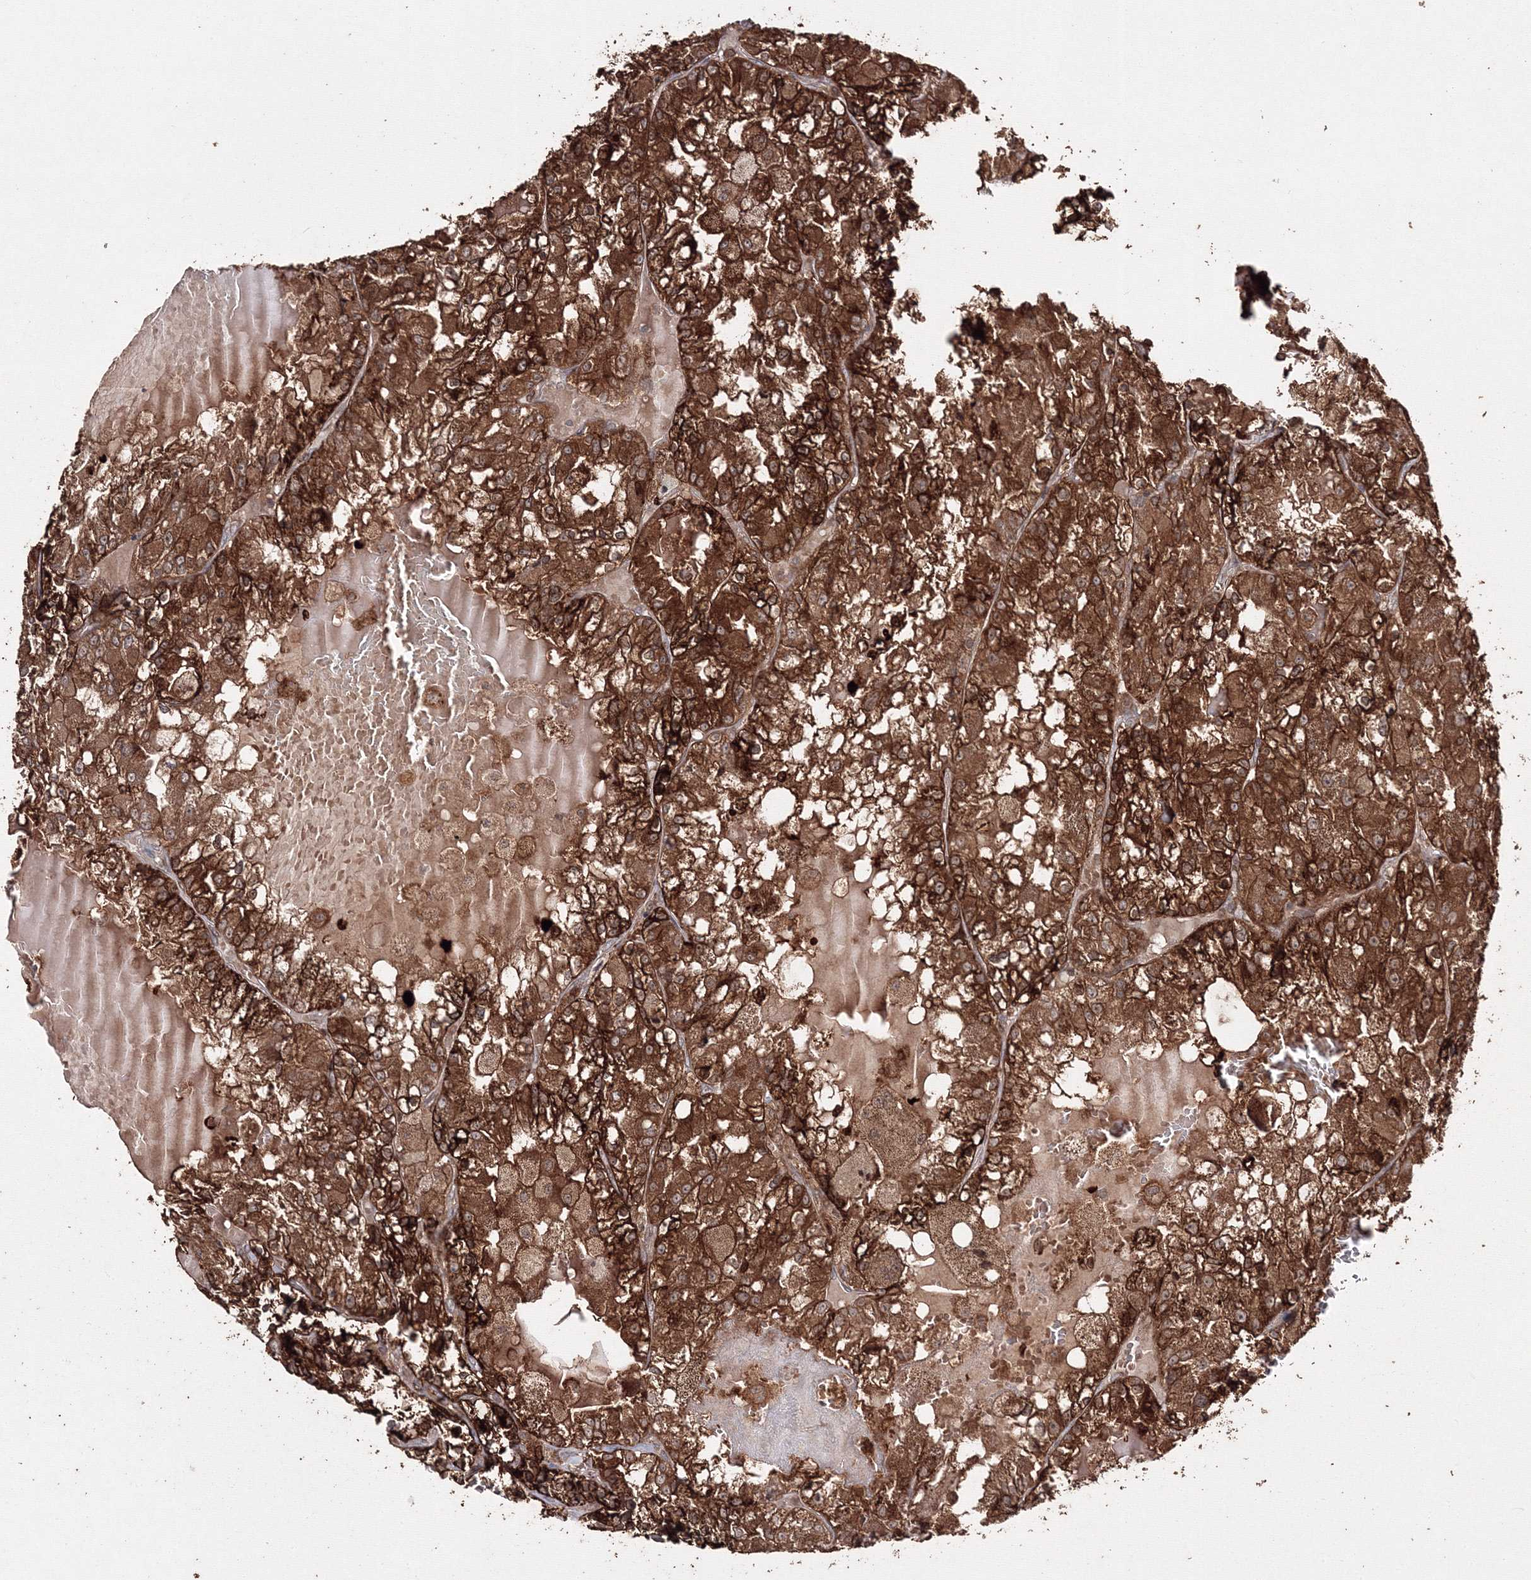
{"staining": {"intensity": "strong", "quantity": ">75%", "location": "cytoplasmic/membranous"}, "tissue": "renal cancer", "cell_type": "Tumor cells", "image_type": "cancer", "snomed": [{"axis": "morphology", "description": "Adenocarcinoma, NOS"}, {"axis": "topography", "description": "Kidney"}], "caption": "Immunohistochemical staining of human renal adenocarcinoma displays high levels of strong cytoplasmic/membranous staining in approximately >75% of tumor cells.", "gene": "DDO", "patient": {"sex": "female", "age": 56}}